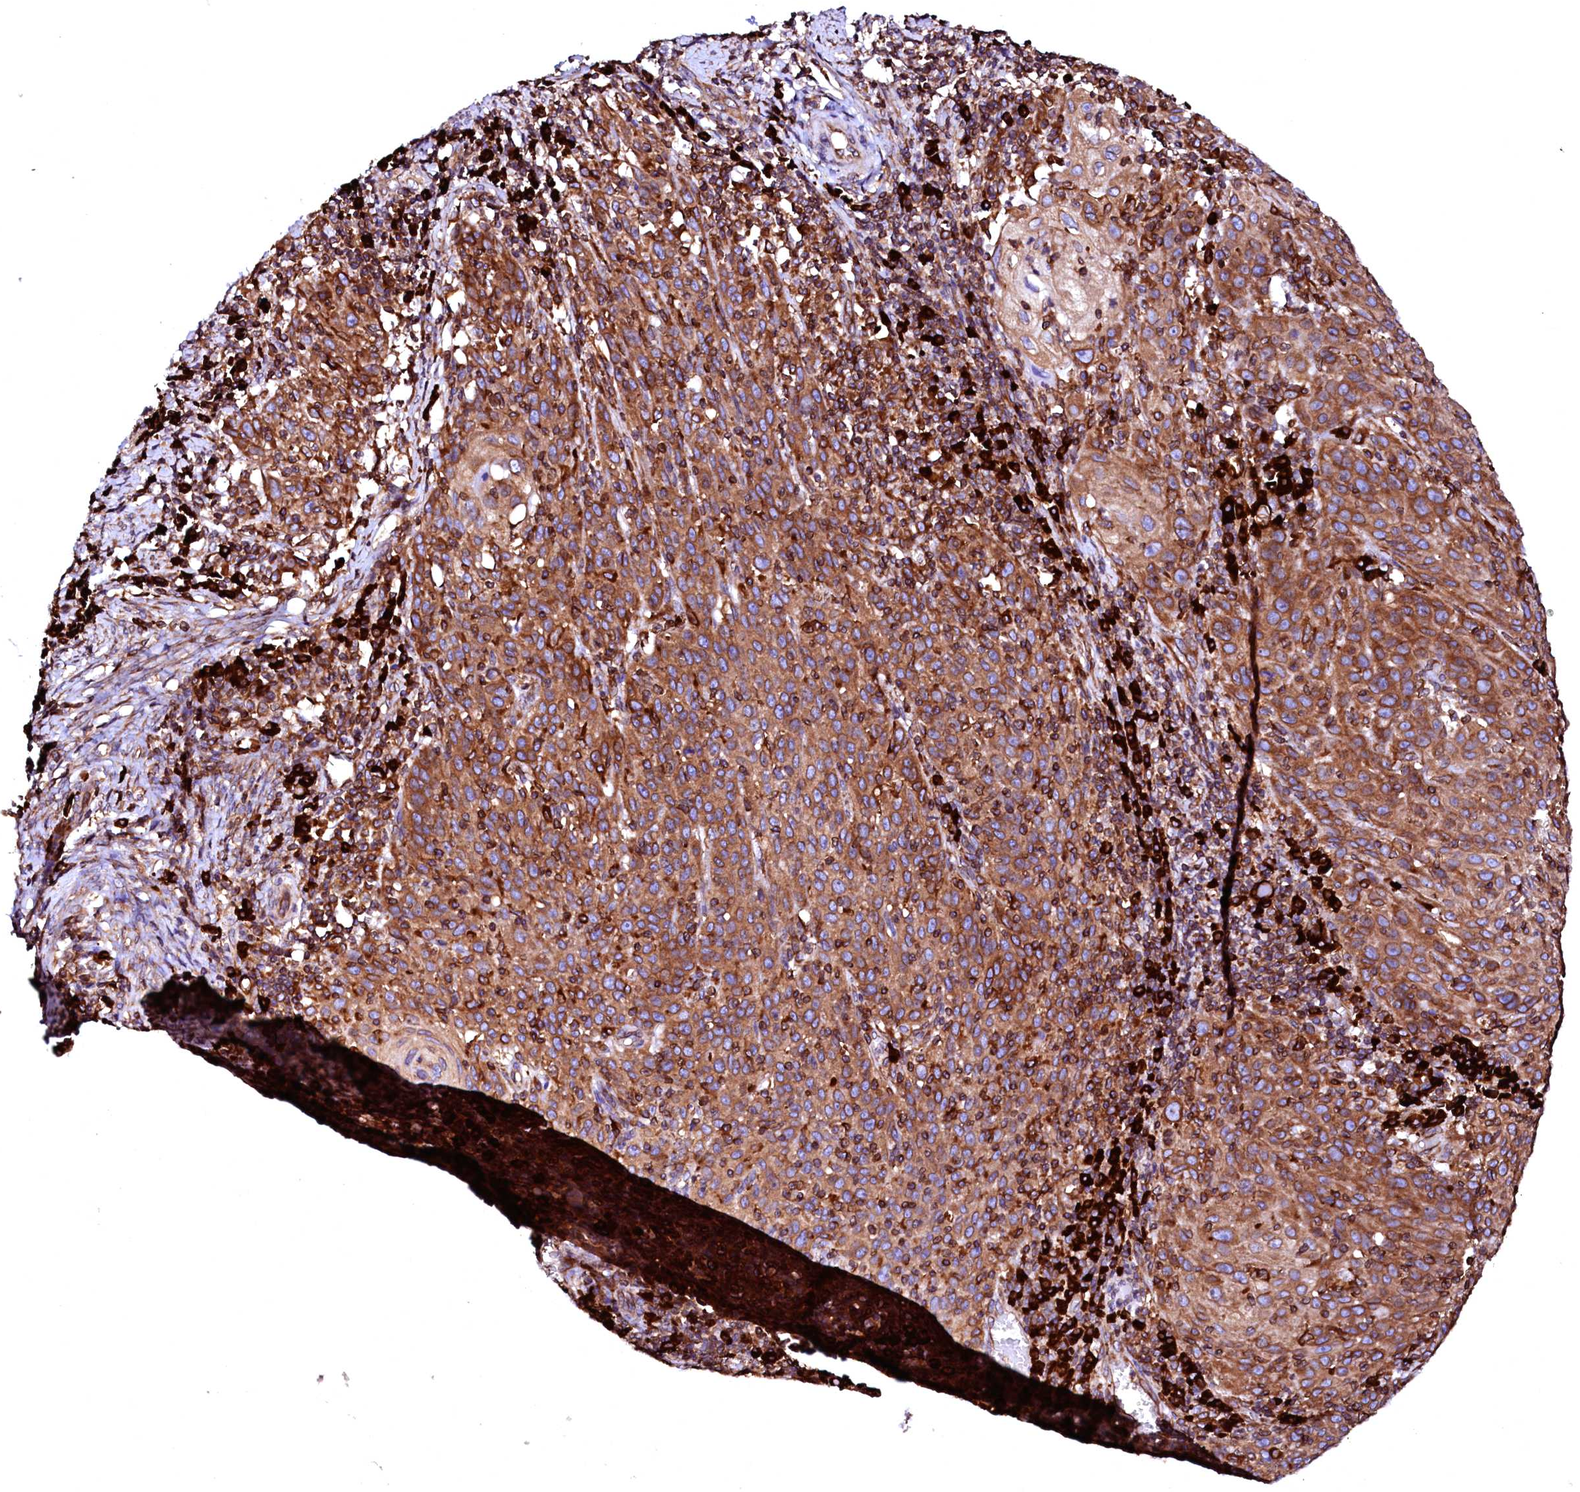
{"staining": {"intensity": "strong", "quantity": ">75%", "location": "cytoplasmic/membranous"}, "tissue": "cervical cancer", "cell_type": "Tumor cells", "image_type": "cancer", "snomed": [{"axis": "morphology", "description": "Squamous cell carcinoma, NOS"}, {"axis": "topography", "description": "Cervix"}], "caption": "A high amount of strong cytoplasmic/membranous positivity is appreciated in approximately >75% of tumor cells in cervical cancer tissue.", "gene": "DERL1", "patient": {"sex": "female", "age": 50}}